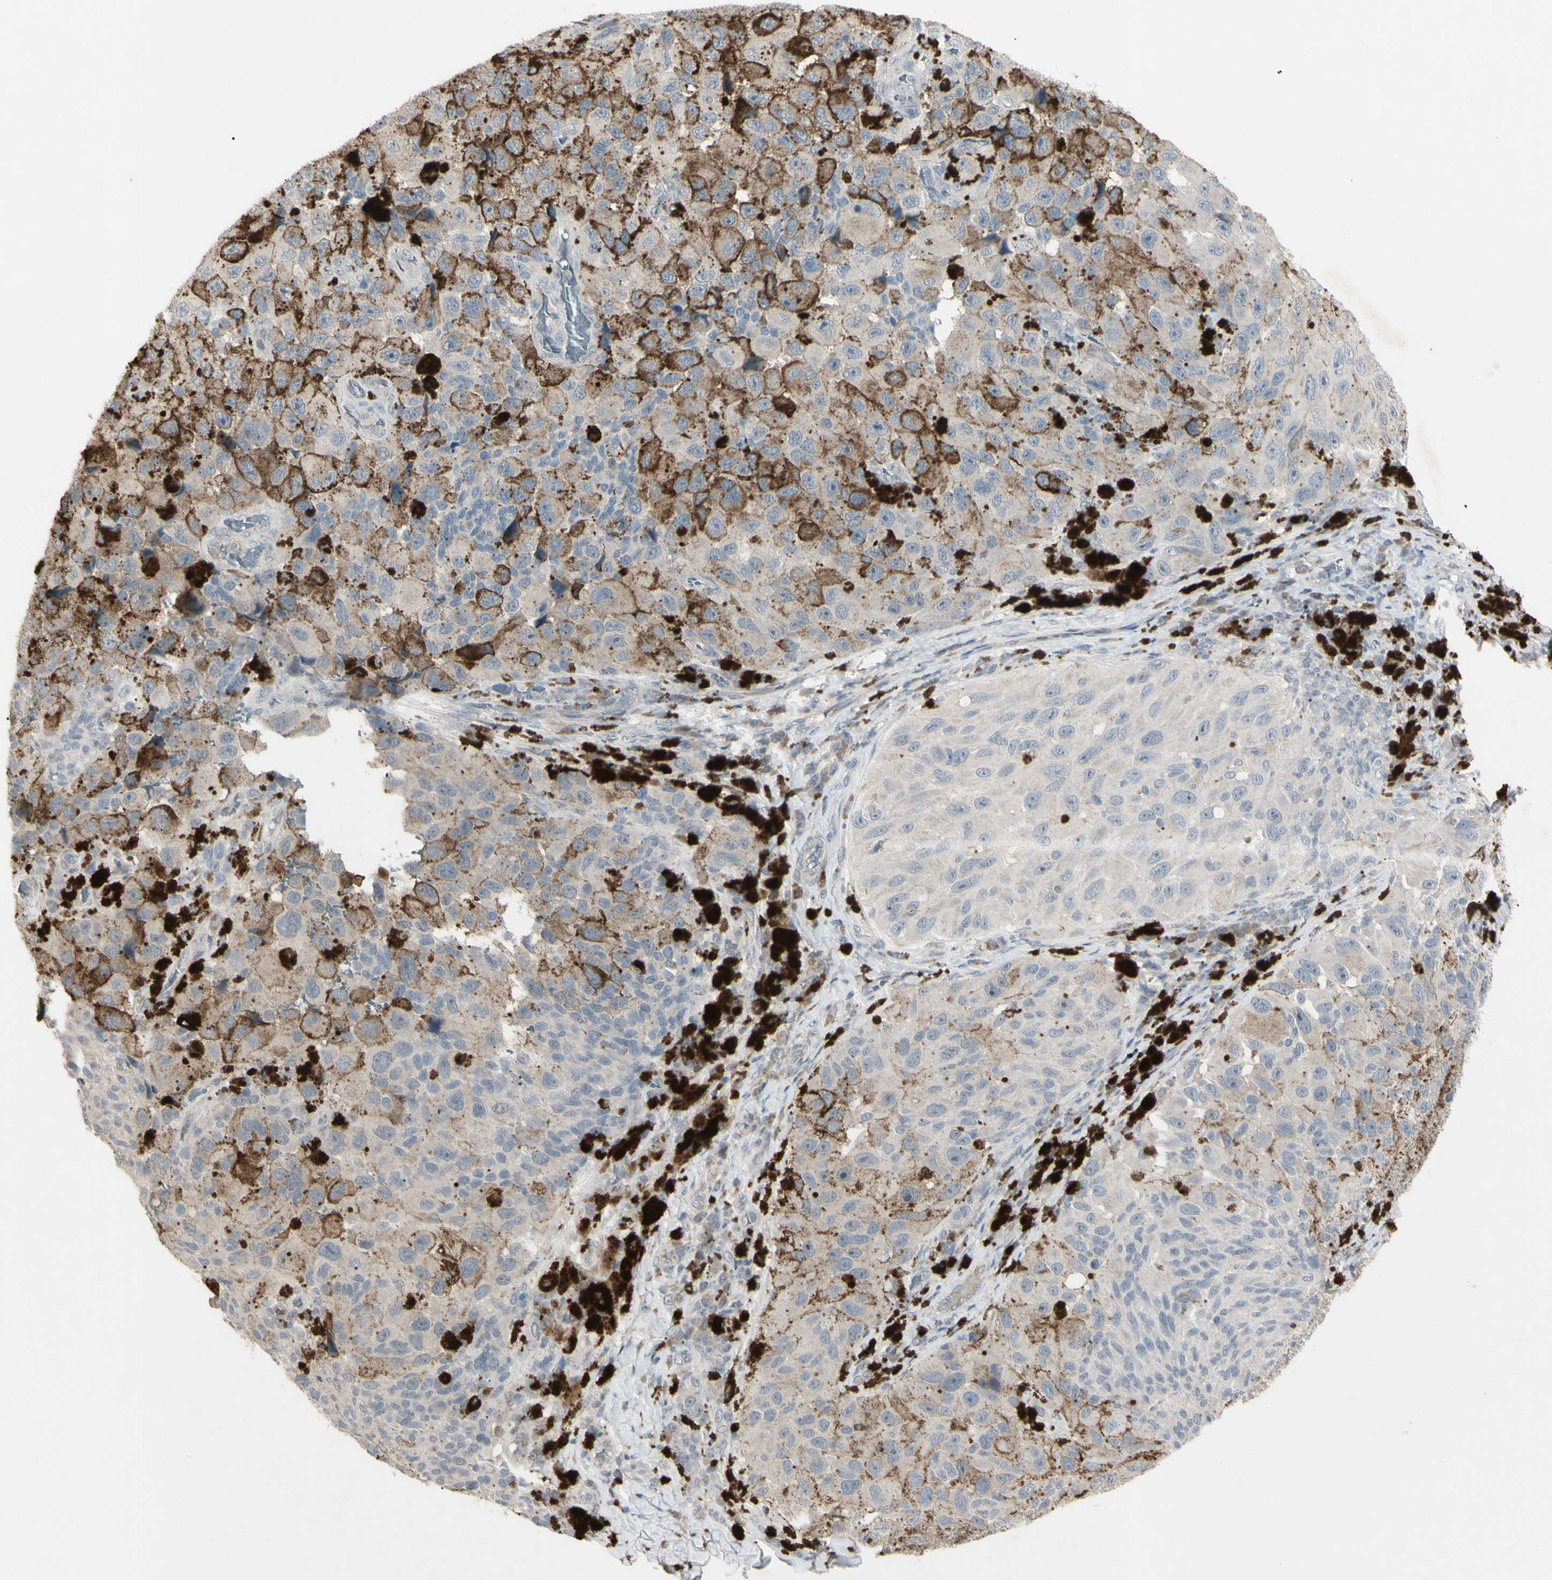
{"staining": {"intensity": "moderate", "quantity": "25%-75%", "location": "cytoplasmic/membranous"}, "tissue": "melanoma", "cell_type": "Tumor cells", "image_type": "cancer", "snomed": [{"axis": "morphology", "description": "Malignant melanoma, NOS"}, {"axis": "topography", "description": "Skin"}], "caption": "Human melanoma stained for a protein (brown) reveals moderate cytoplasmic/membranous positive staining in approximately 25%-75% of tumor cells.", "gene": "PIAS4", "patient": {"sex": "female", "age": 73}}